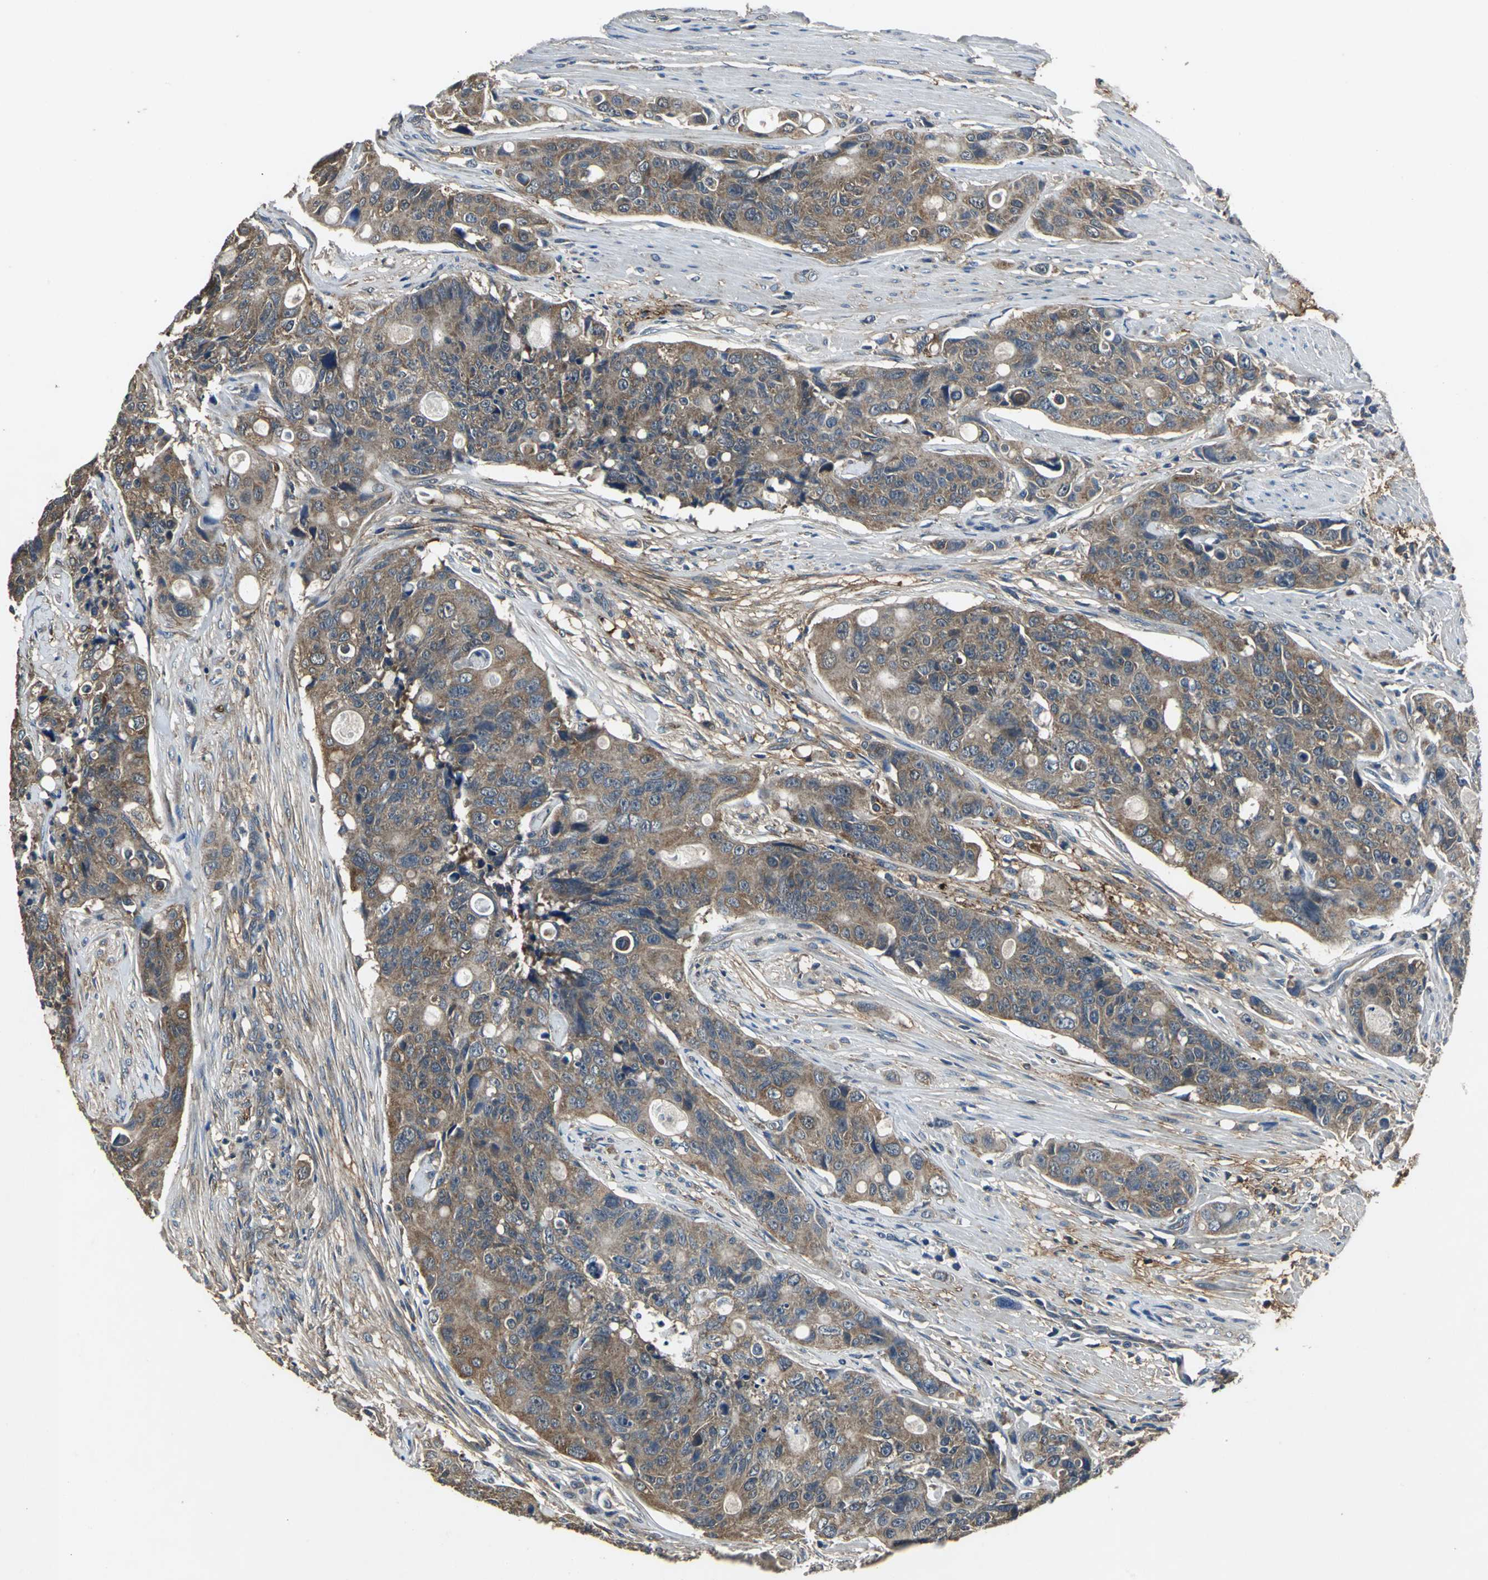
{"staining": {"intensity": "moderate", "quantity": ">75%", "location": "cytoplasmic/membranous"}, "tissue": "colorectal cancer", "cell_type": "Tumor cells", "image_type": "cancer", "snomed": [{"axis": "morphology", "description": "Adenocarcinoma, NOS"}, {"axis": "topography", "description": "Colon"}], "caption": "Protein expression analysis of colorectal cancer (adenocarcinoma) reveals moderate cytoplasmic/membranous staining in about >75% of tumor cells.", "gene": "IRF3", "patient": {"sex": "female", "age": 57}}